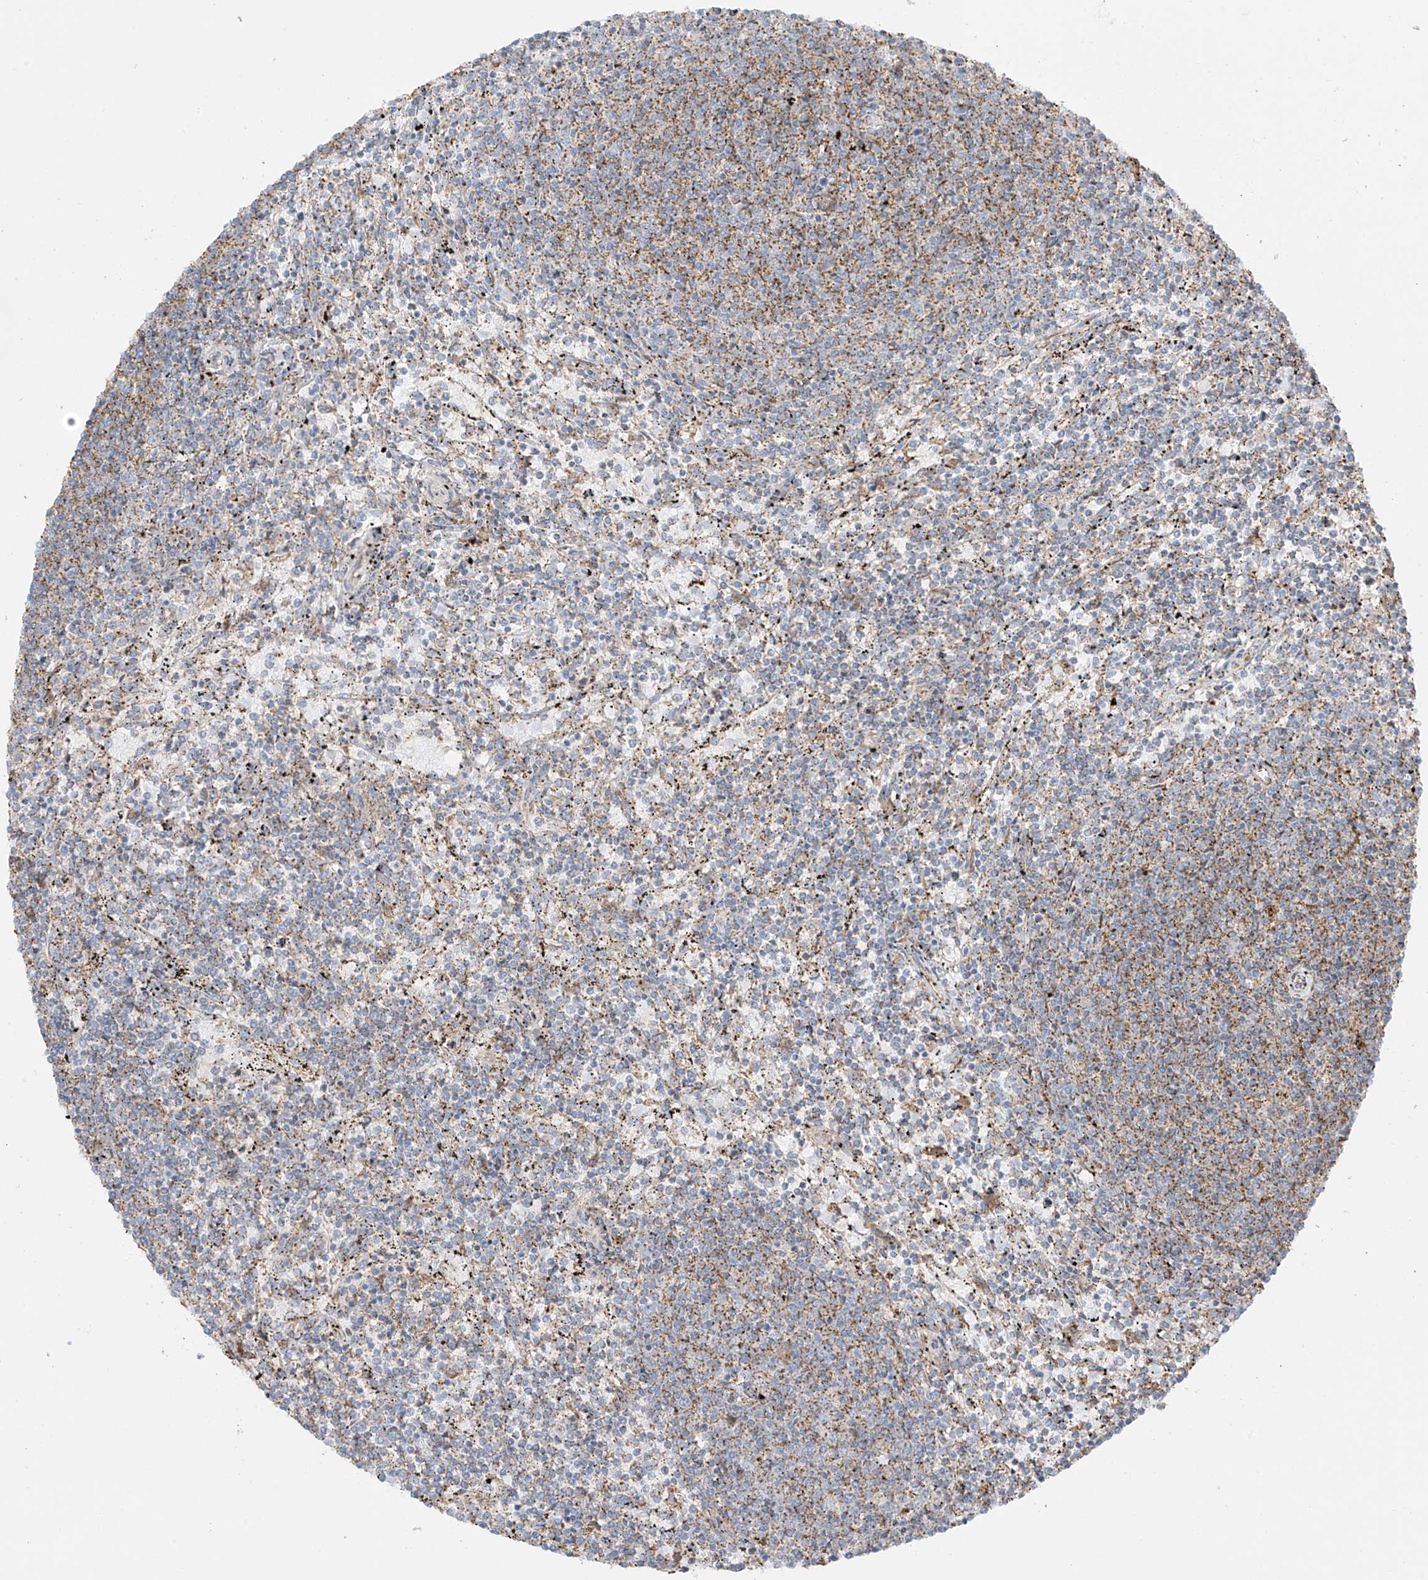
{"staining": {"intensity": "moderate", "quantity": "25%-75%", "location": "cytoplasmic/membranous"}, "tissue": "lymphoma", "cell_type": "Tumor cells", "image_type": "cancer", "snomed": [{"axis": "morphology", "description": "Malignant lymphoma, non-Hodgkin's type, Low grade"}, {"axis": "topography", "description": "Spleen"}], "caption": "Human malignant lymphoma, non-Hodgkin's type (low-grade) stained with a protein marker exhibits moderate staining in tumor cells.", "gene": "XKR3", "patient": {"sex": "female", "age": 50}}